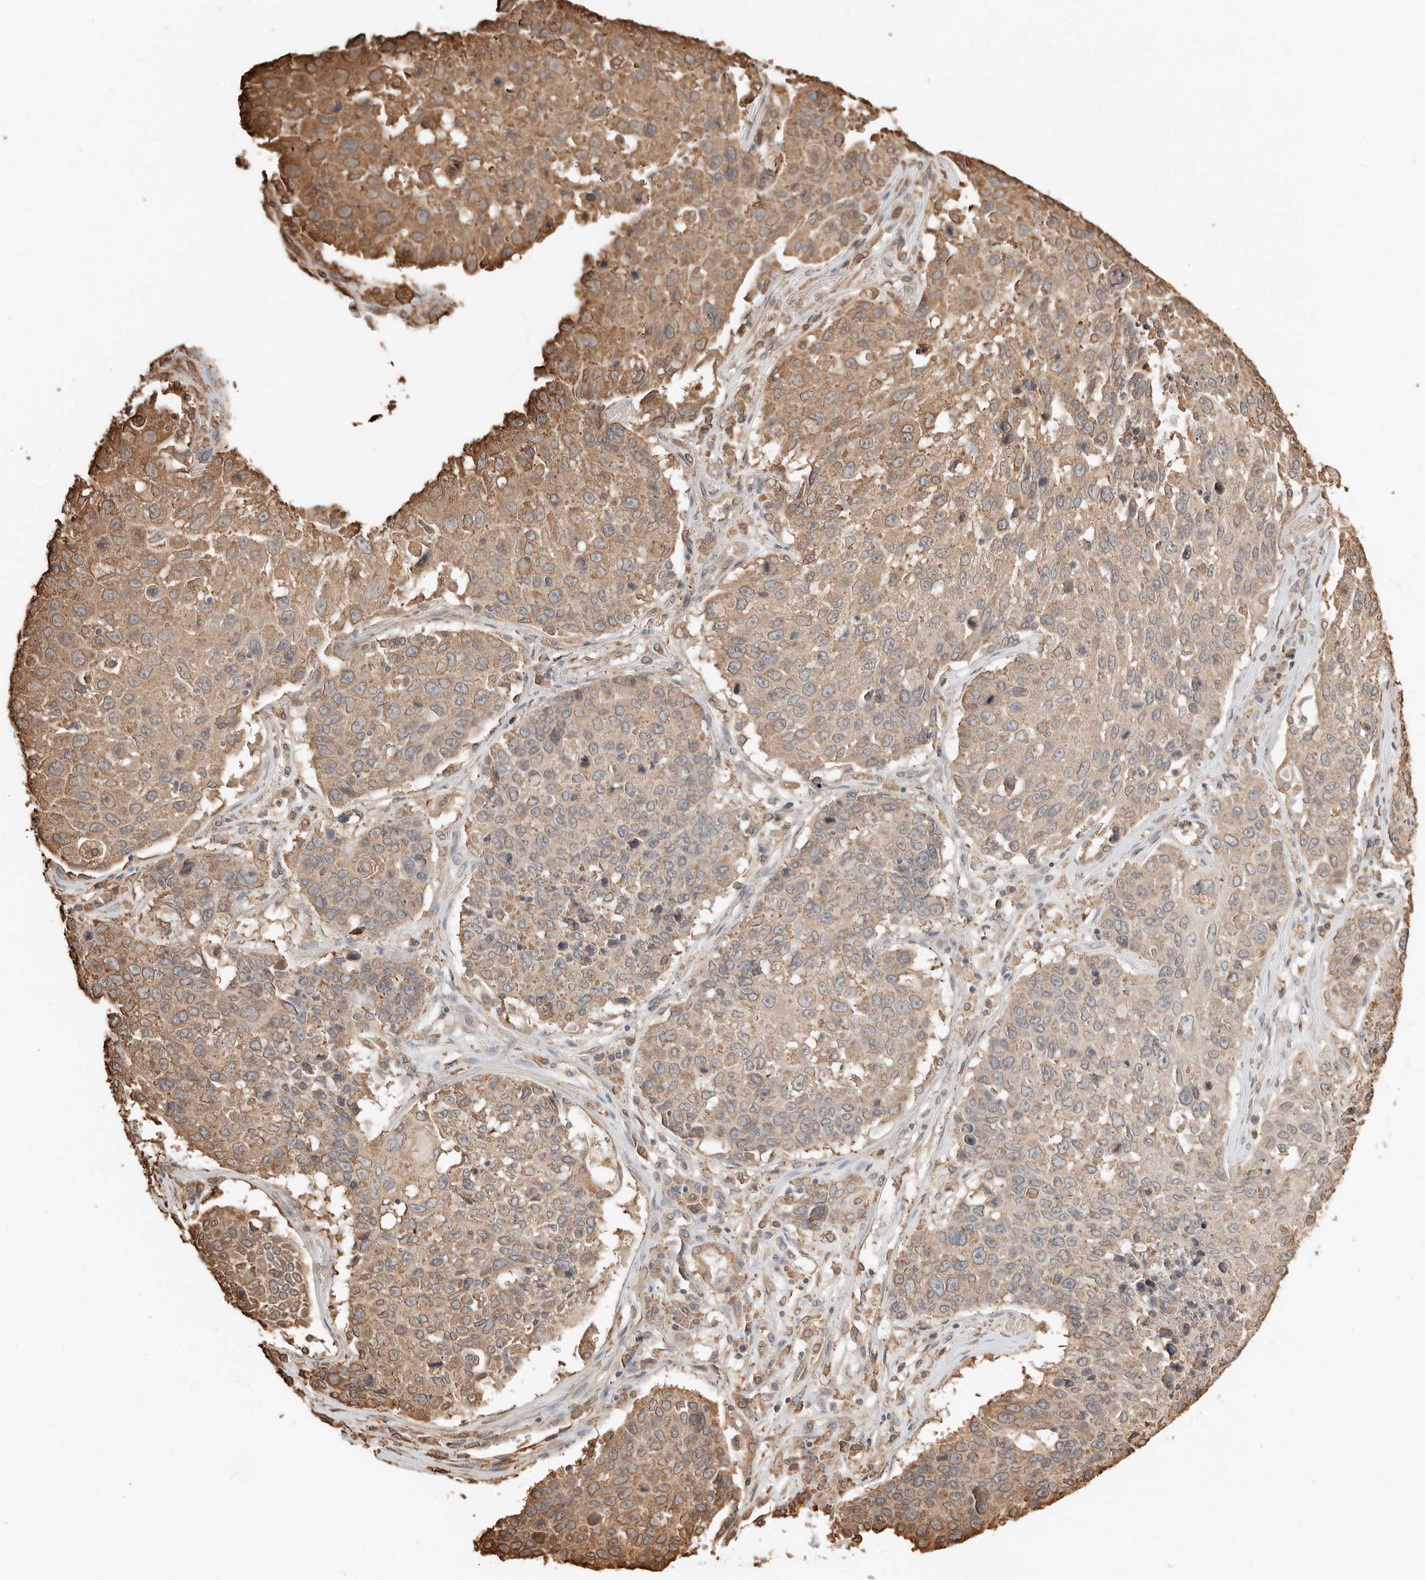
{"staining": {"intensity": "moderate", "quantity": "25%-75%", "location": "cytoplasmic/membranous"}, "tissue": "lung cancer", "cell_type": "Tumor cells", "image_type": "cancer", "snomed": [{"axis": "morphology", "description": "Squamous cell carcinoma, NOS"}, {"axis": "topography", "description": "Lung"}], "caption": "Tumor cells reveal moderate cytoplasmic/membranous expression in about 25%-75% of cells in squamous cell carcinoma (lung). (Stains: DAB (3,3'-diaminobenzidine) in brown, nuclei in blue, Microscopy: brightfield microscopy at high magnification).", "gene": "ARHGEF10L", "patient": {"sex": "male", "age": 61}}